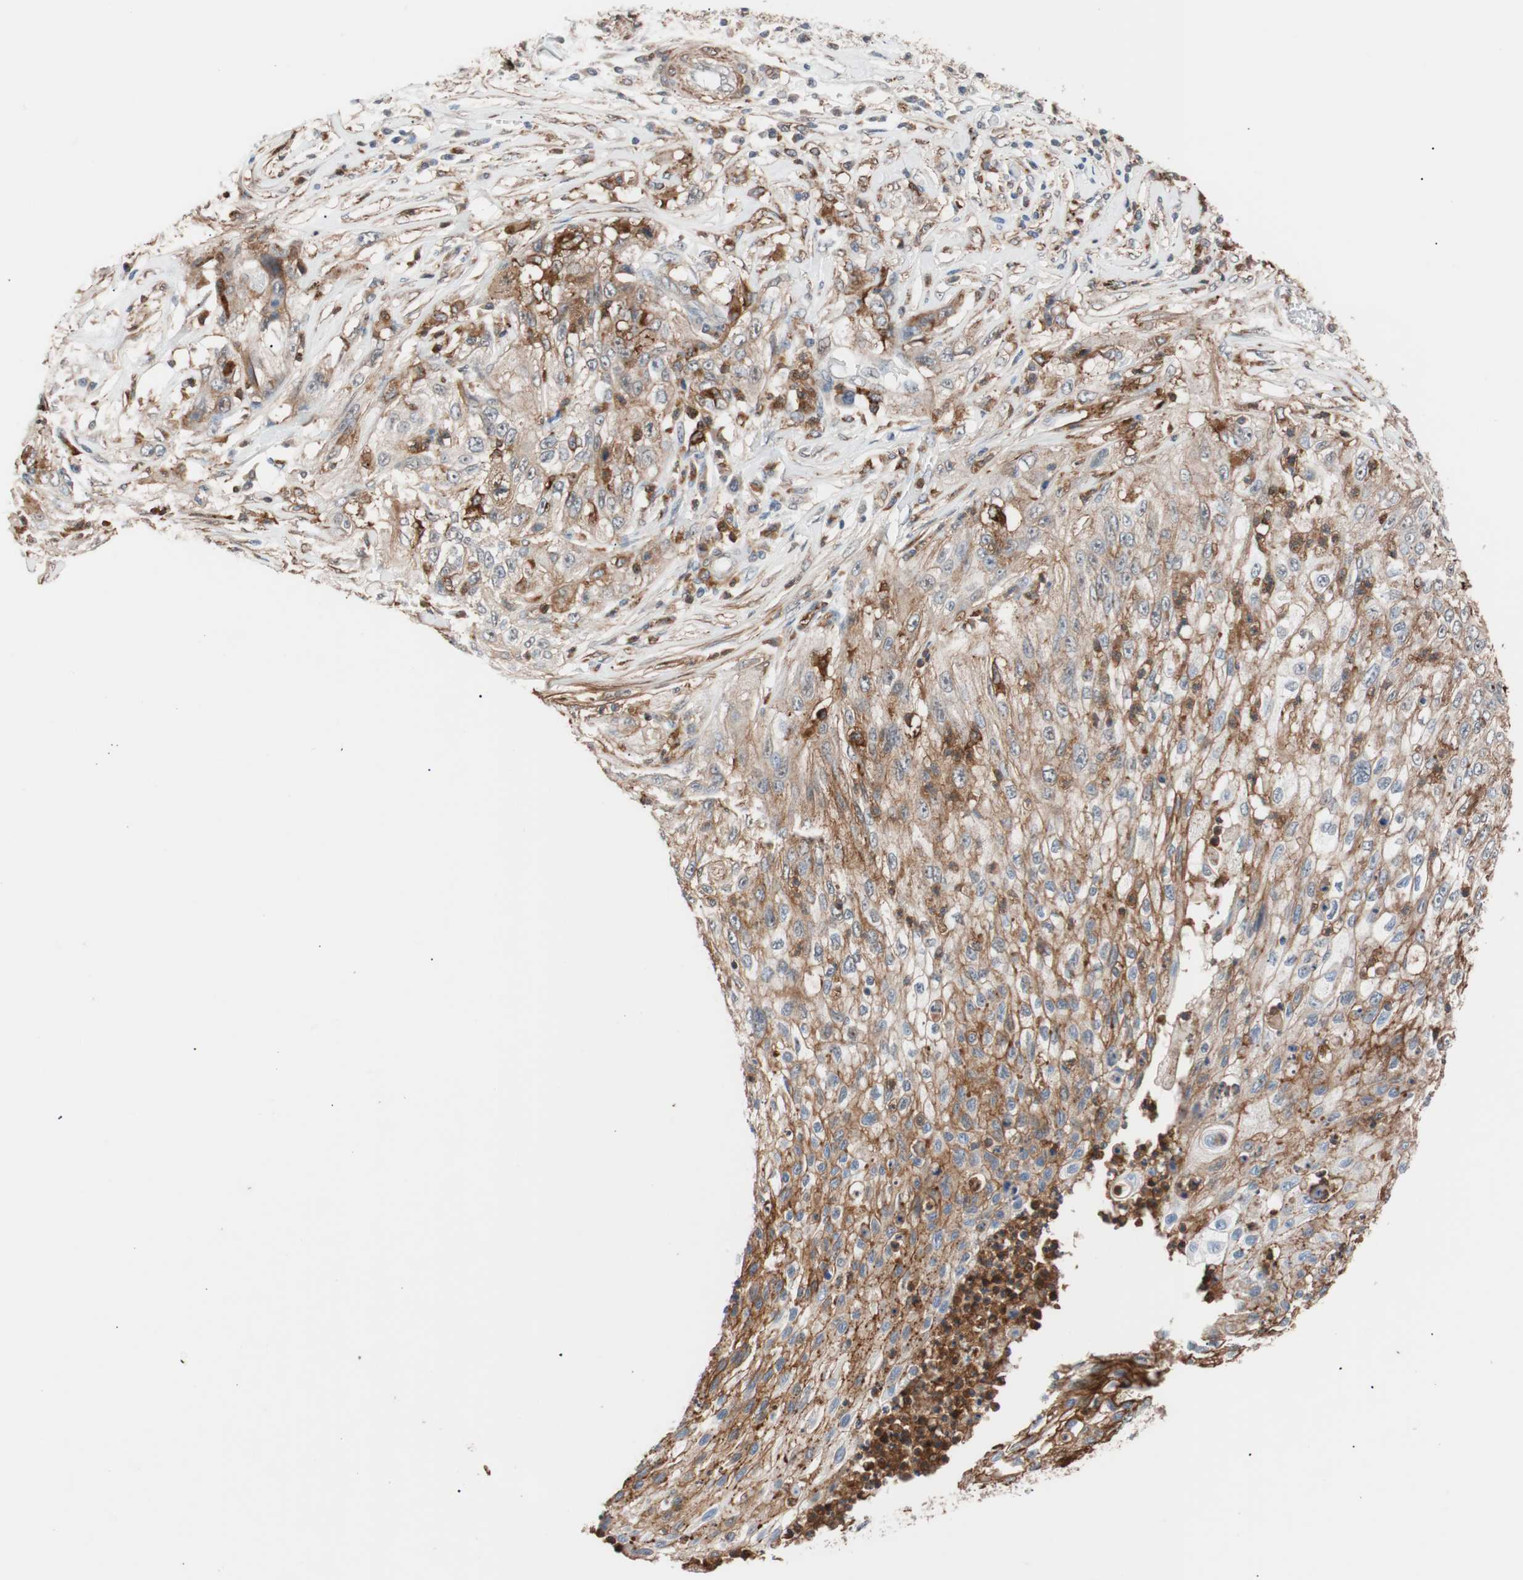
{"staining": {"intensity": "strong", "quantity": ">75%", "location": "cytoplasmic/membranous"}, "tissue": "lung cancer", "cell_type": "Tumor cells", "image_type": "cancer", "snomed": [{"axis": "morphology", "description": "Inflammation, NOS"}, {"axis": "morphology", "description": "Squamous cell carcinoma, NOS"}, {"axis": "topography", "description": "Lymph node"}, {"axis": "topography", "description": "Soft tissue"}, {"axis": "topography", "description": "Lung"}], "caption": "The immunohistochemical stain labels strong cytoplasmic/membranous expression in tumor cells of lung cancer tissue. (DAB IHC, brown staining for protein, blue staining for nuclei).", "gene": "LITAF", "patient": {"sex": "male", "age": 66}}